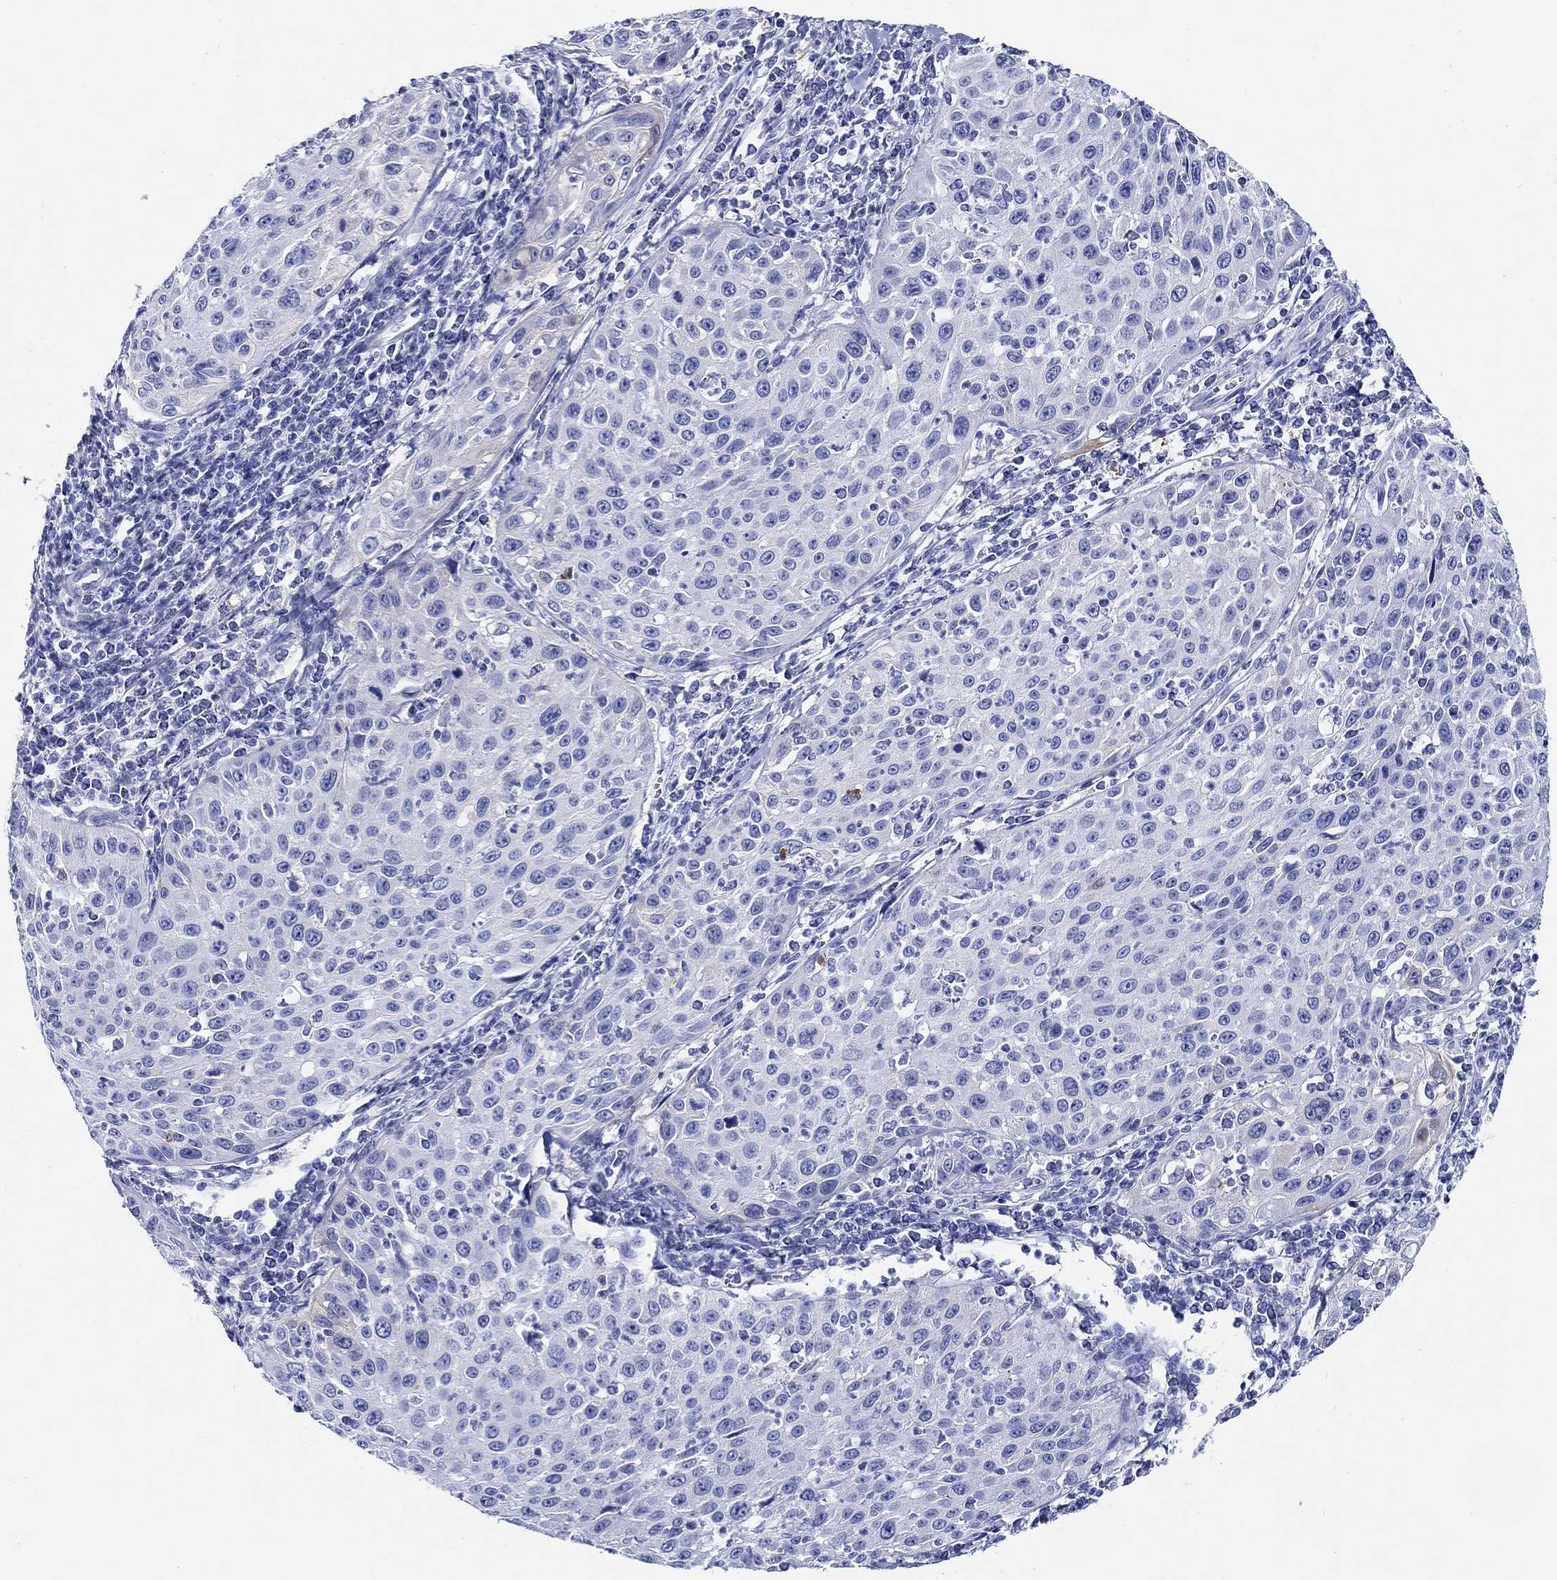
{"staining": {"intensity": "negative", "quantity": "none", "location": "none"}, "tissue": "cervical cancer", "cell_type": "Tumor cells", "image_type": "cancer", "snomed": [{"axis": "morphology", "description": "Squamous cell carcinoma, NOS"}, {"axis": "topography", "description": "Cervix"}], "caption": "Tumor cells are negative for protein expression in human cervical squamous cell carcinoma.", "gene": "FBXO2", "patient": {"sex": "female", "age": 26}}